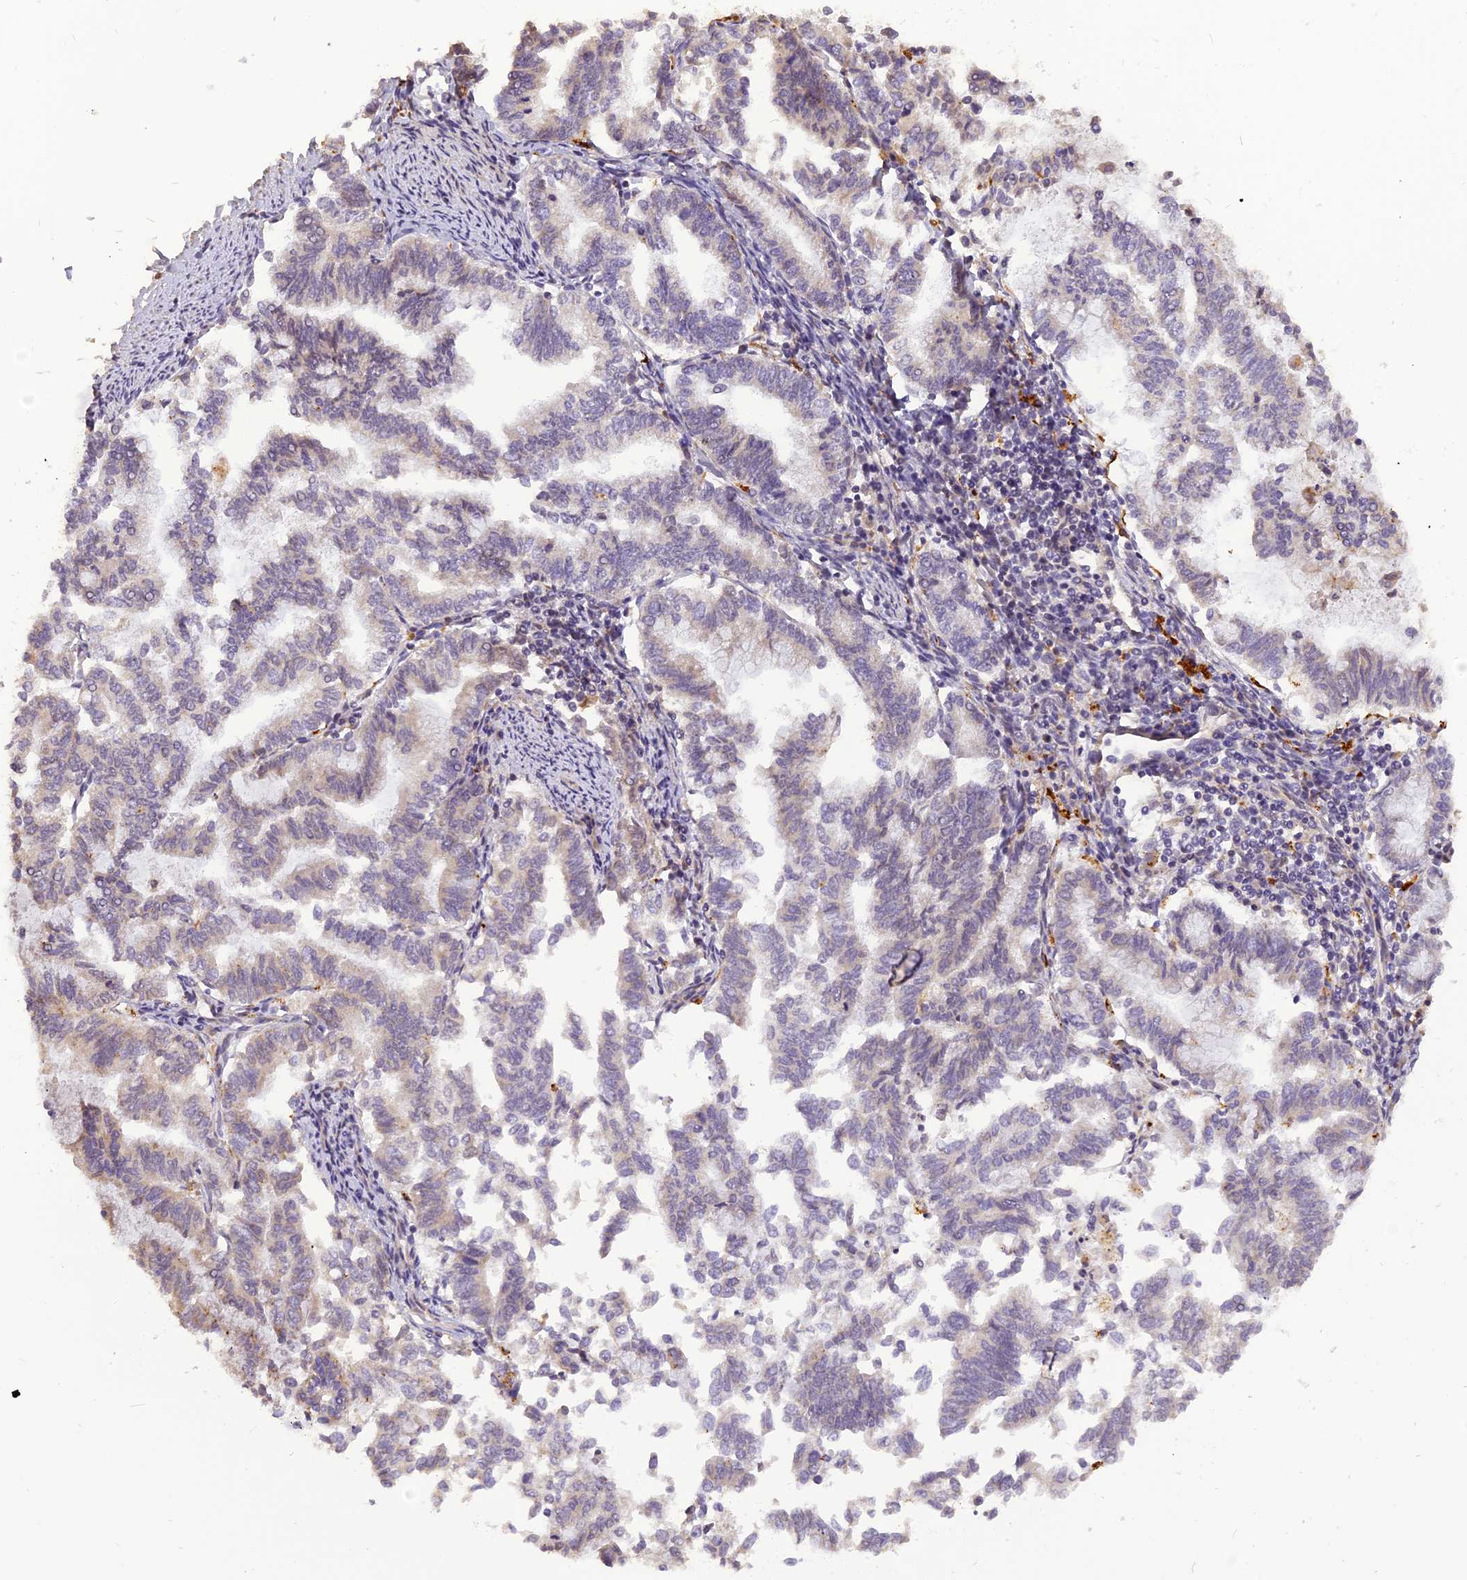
{"staining": {"intensity": "weak", "quantity": "<25%", "location": "cytoplasmic/membranous"}, "tissue": "endometrial cancer", "cell_type": "Tumor cells", "image_type": "cancer", "snomed": [{"axis": "morphology", "description": "Adenocarcinoma, NOS"}, {"axis": "topography", "description": "Endometrium"}], "caption": "Tumor cells show no significant positivity in endometrial cancer.", "gene": "FNIP2", "patient": {"sex": "female", "age": 79}}